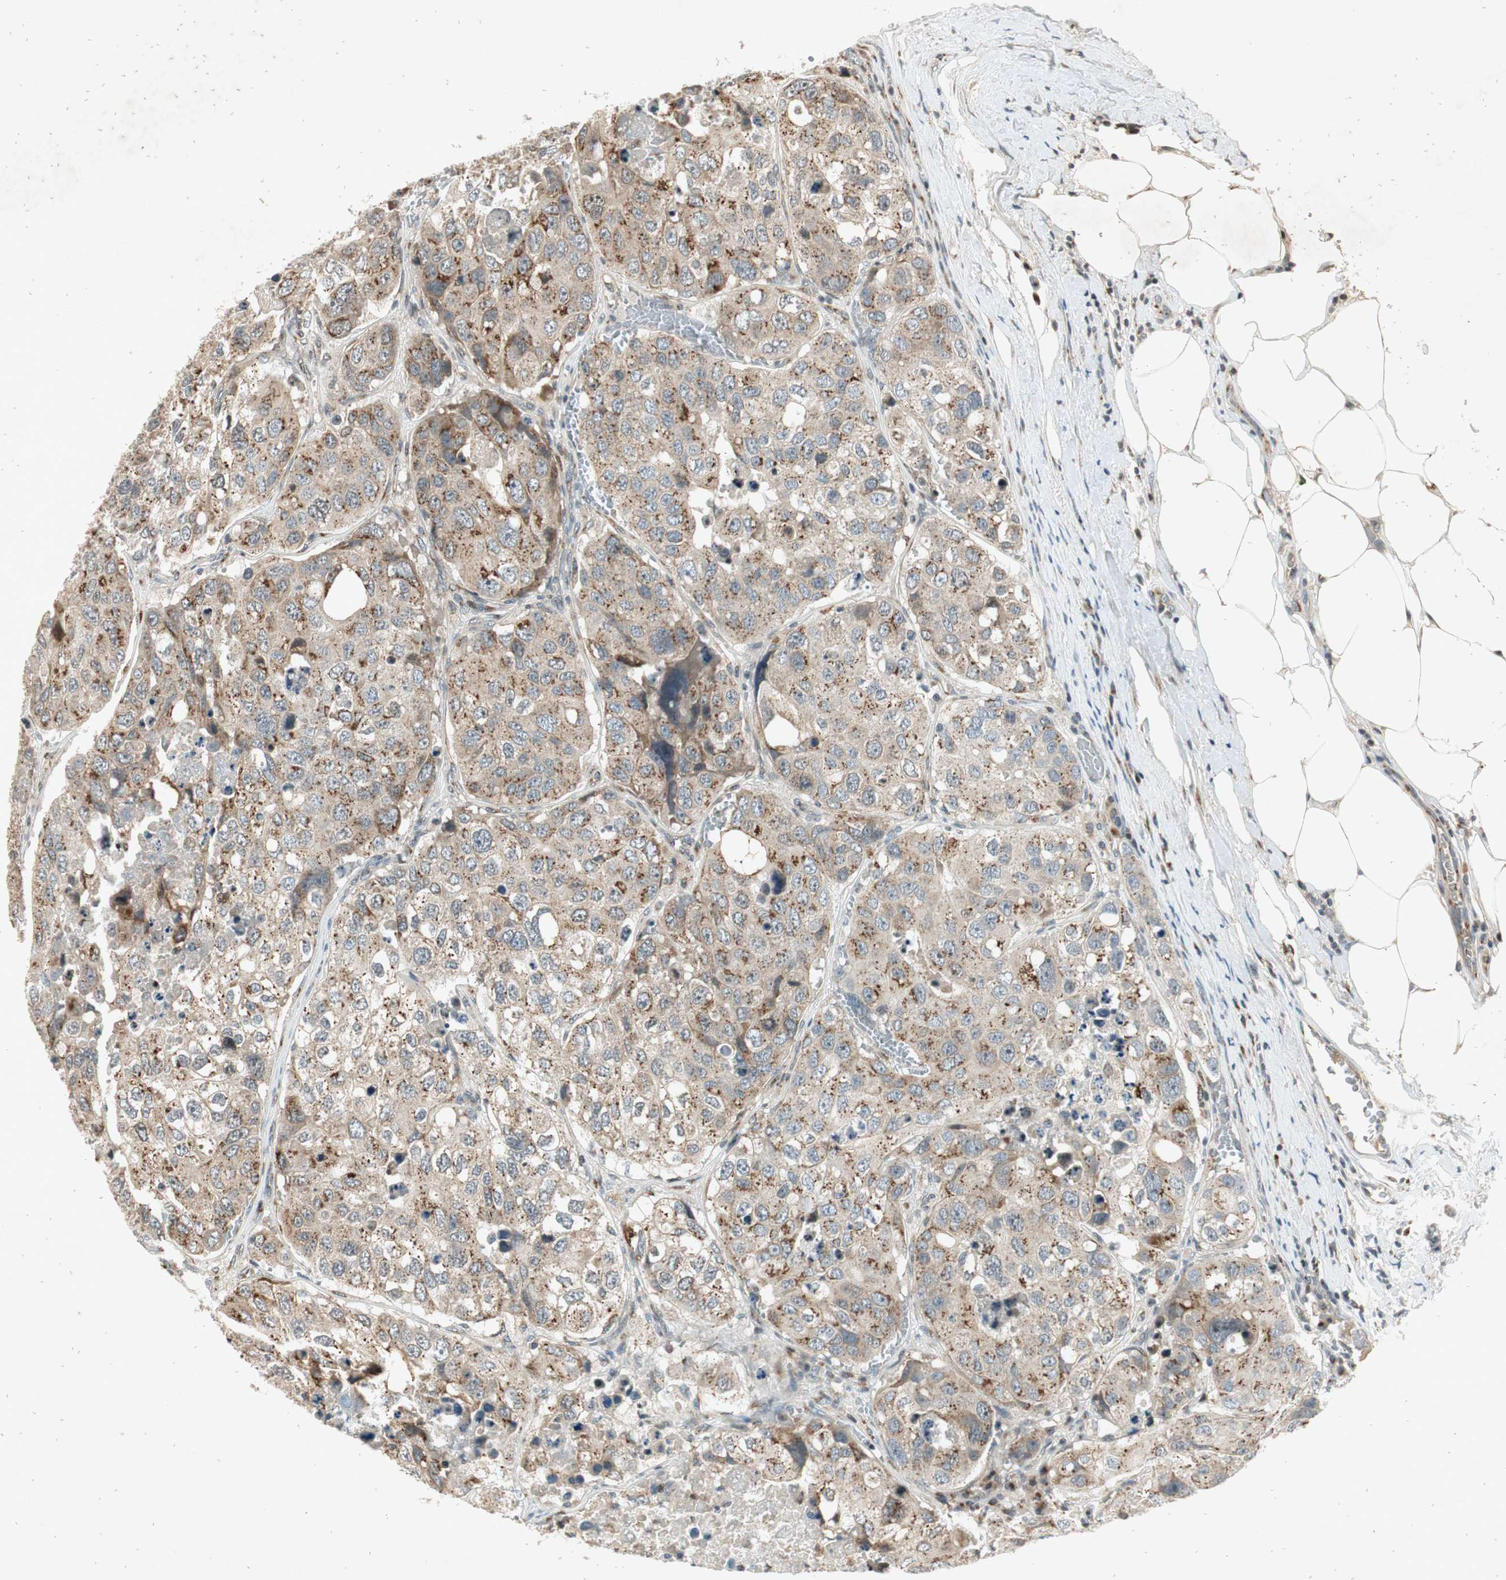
{"staining": {"intensity": "weak", "quantity": "25%-75%", "location": "cytoplasmic/membranous"}, "tissue": "urothelial cancer", "cell_type": "Tumor cells", "image_type": "cancer", "snomed": [{"axis": "morphology", "description": "Urothelial carcinoma, High grade"}, {"axis": "topography", "description": "Lymph node"}, {"axis": "topography", "description": "Urinary bladder"}], "caption": "A micrograph of high-grade urothelial carcinoma stained for a protein displays weak cytoplasmic/membranous brown staining in tumor cells.", "gene": "NEO1", "patient": {"sex": "male", "age": 51}}